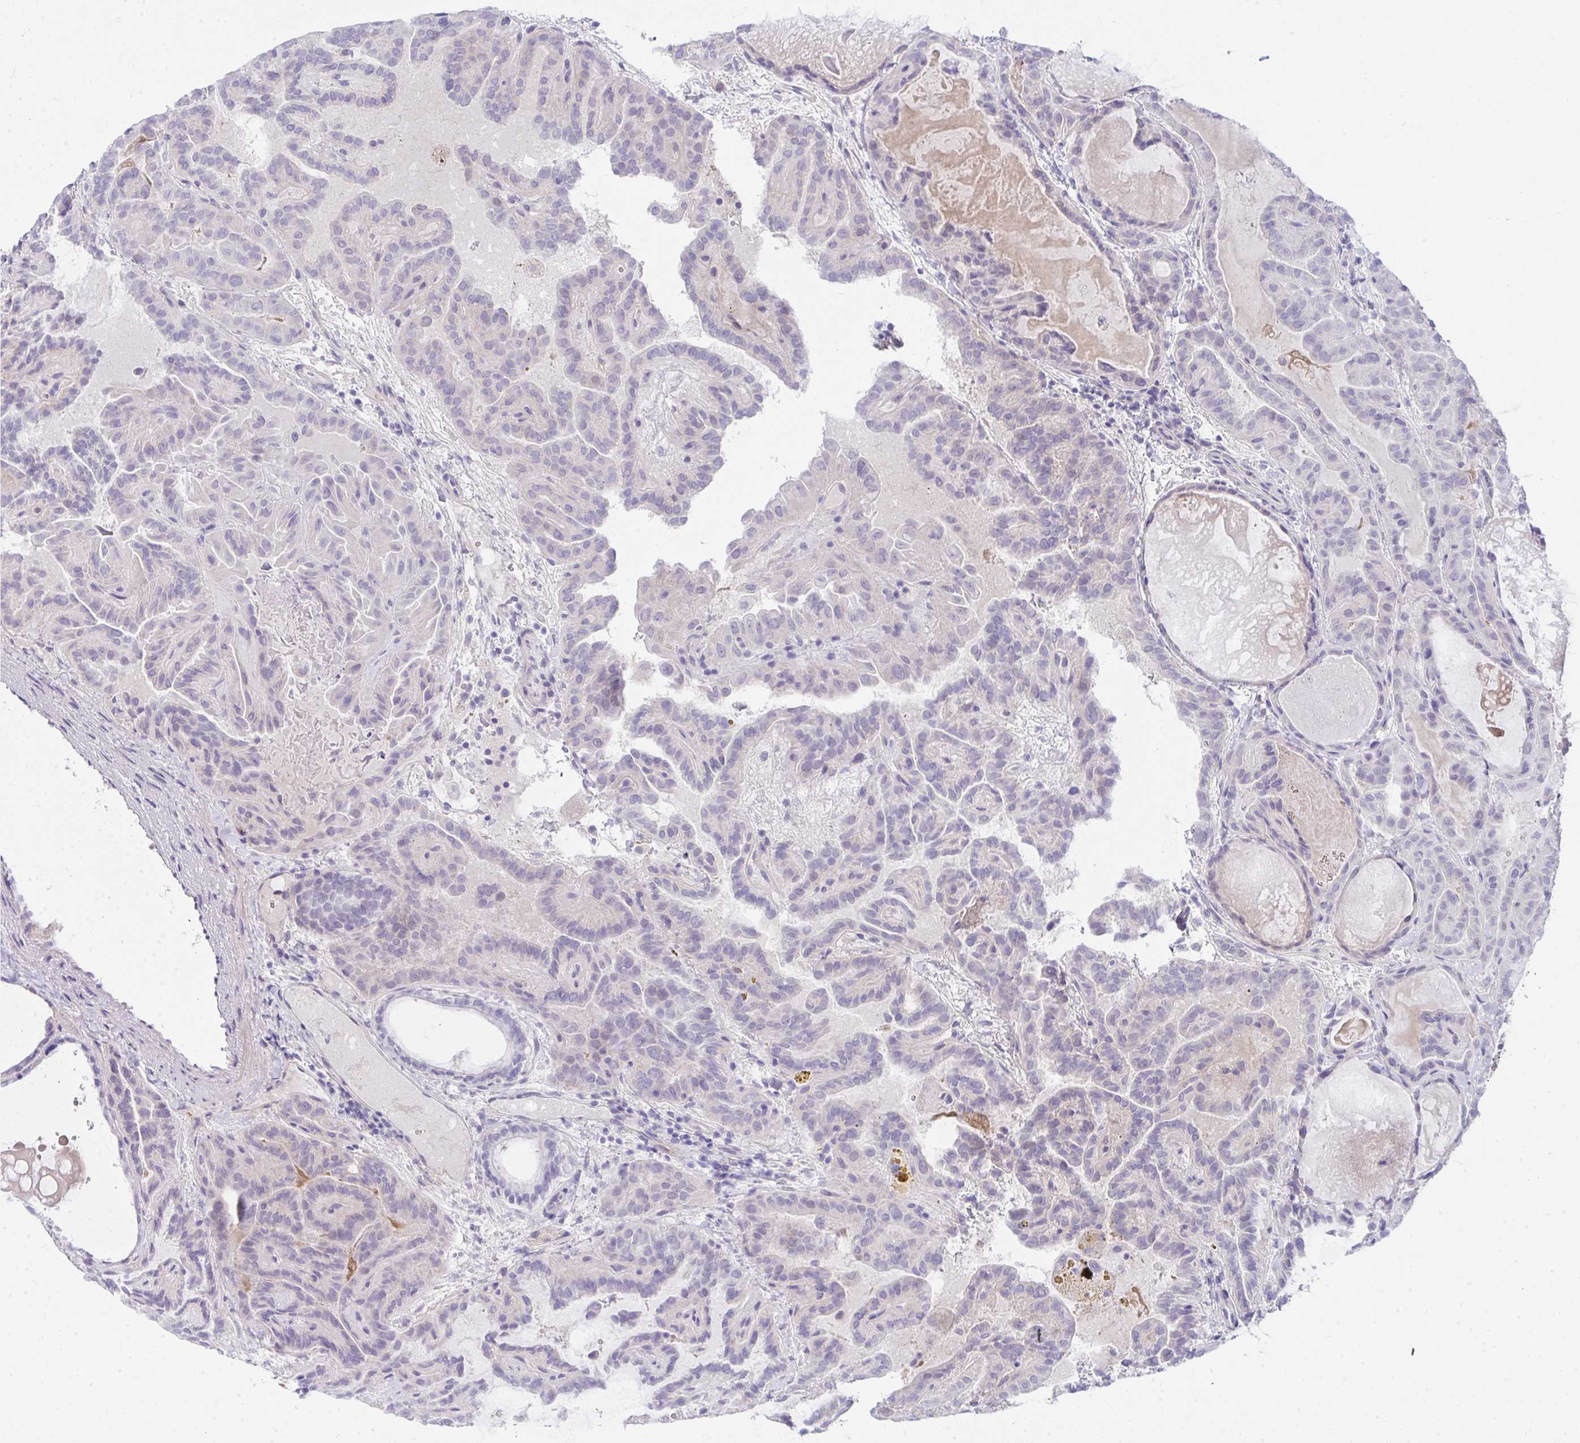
{"staining": {"intensity": "negative", "quantity": "none", "location": "none"}, "tissue": "thyroid cancer", "cell_type": "Tumor cells", "image_type": "cancer", "snomed": [{"axis": "morphology", "description": "Papillary adenocarcinoma, NOS"}, {"axis": "topography", "description": "Thyroid gland"}], "caption": "Tumor cells are negative for brown protein staining in thyroid papillary adenocarcinoma.", "gene": "GAB1", "patient": {"sex": "female", "age": 46}}